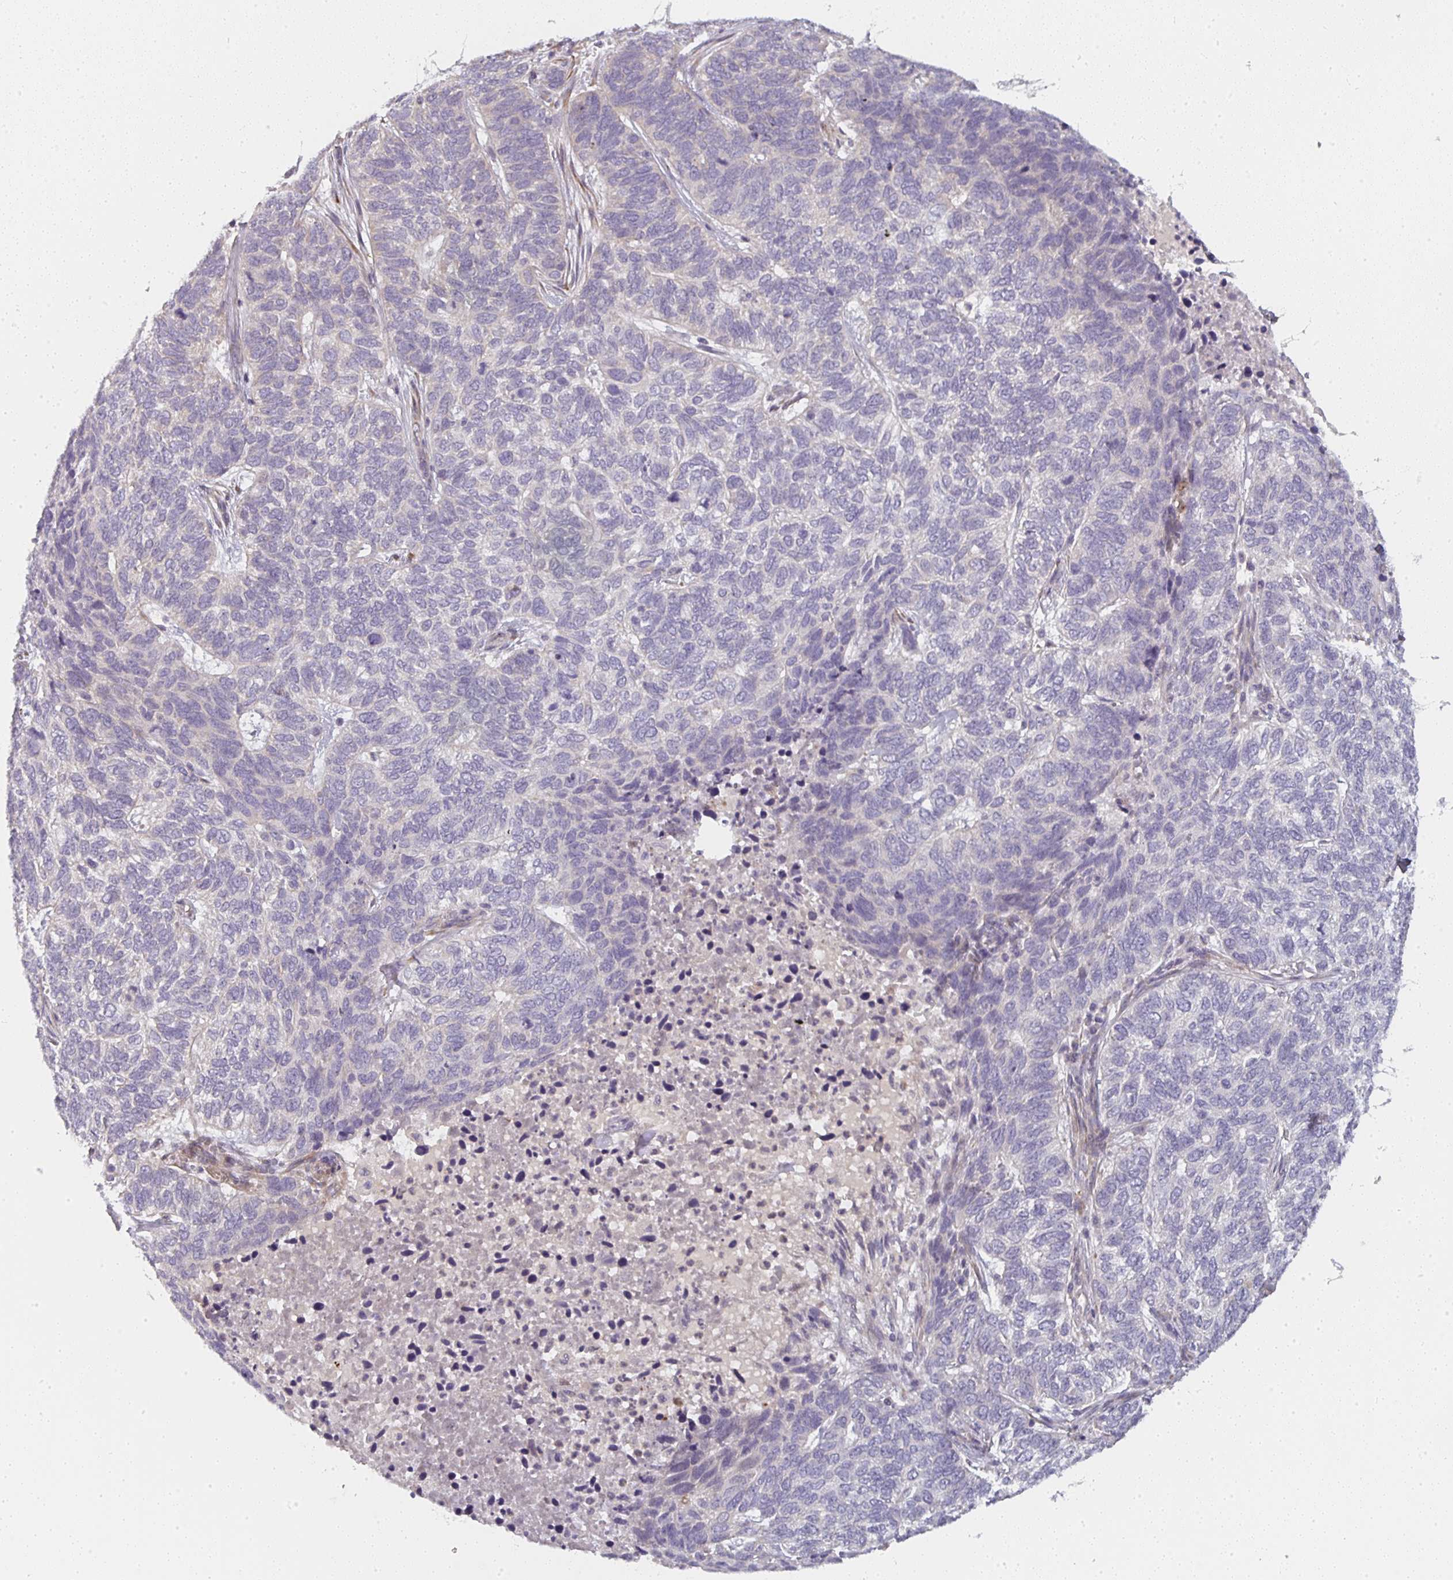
{"staining": {"intensity": "negative", "quantity": "none", "location": "none"}, "tissue": "skin cancer", "cell_type": "Tumor cells", "image_type": "cancer", "snomed": [{"axis": "morphology", "description": "Basal cell carcinoma"}, {"axis": "topography", "description": "Skin"}], "caption": "Basal cell carcinoma (skin) was stained to show a protein in brown. There is no significant positivity in tumor cells.", "gene": "CTHRC1", "patient": {"sex": "female", "age": 65}}